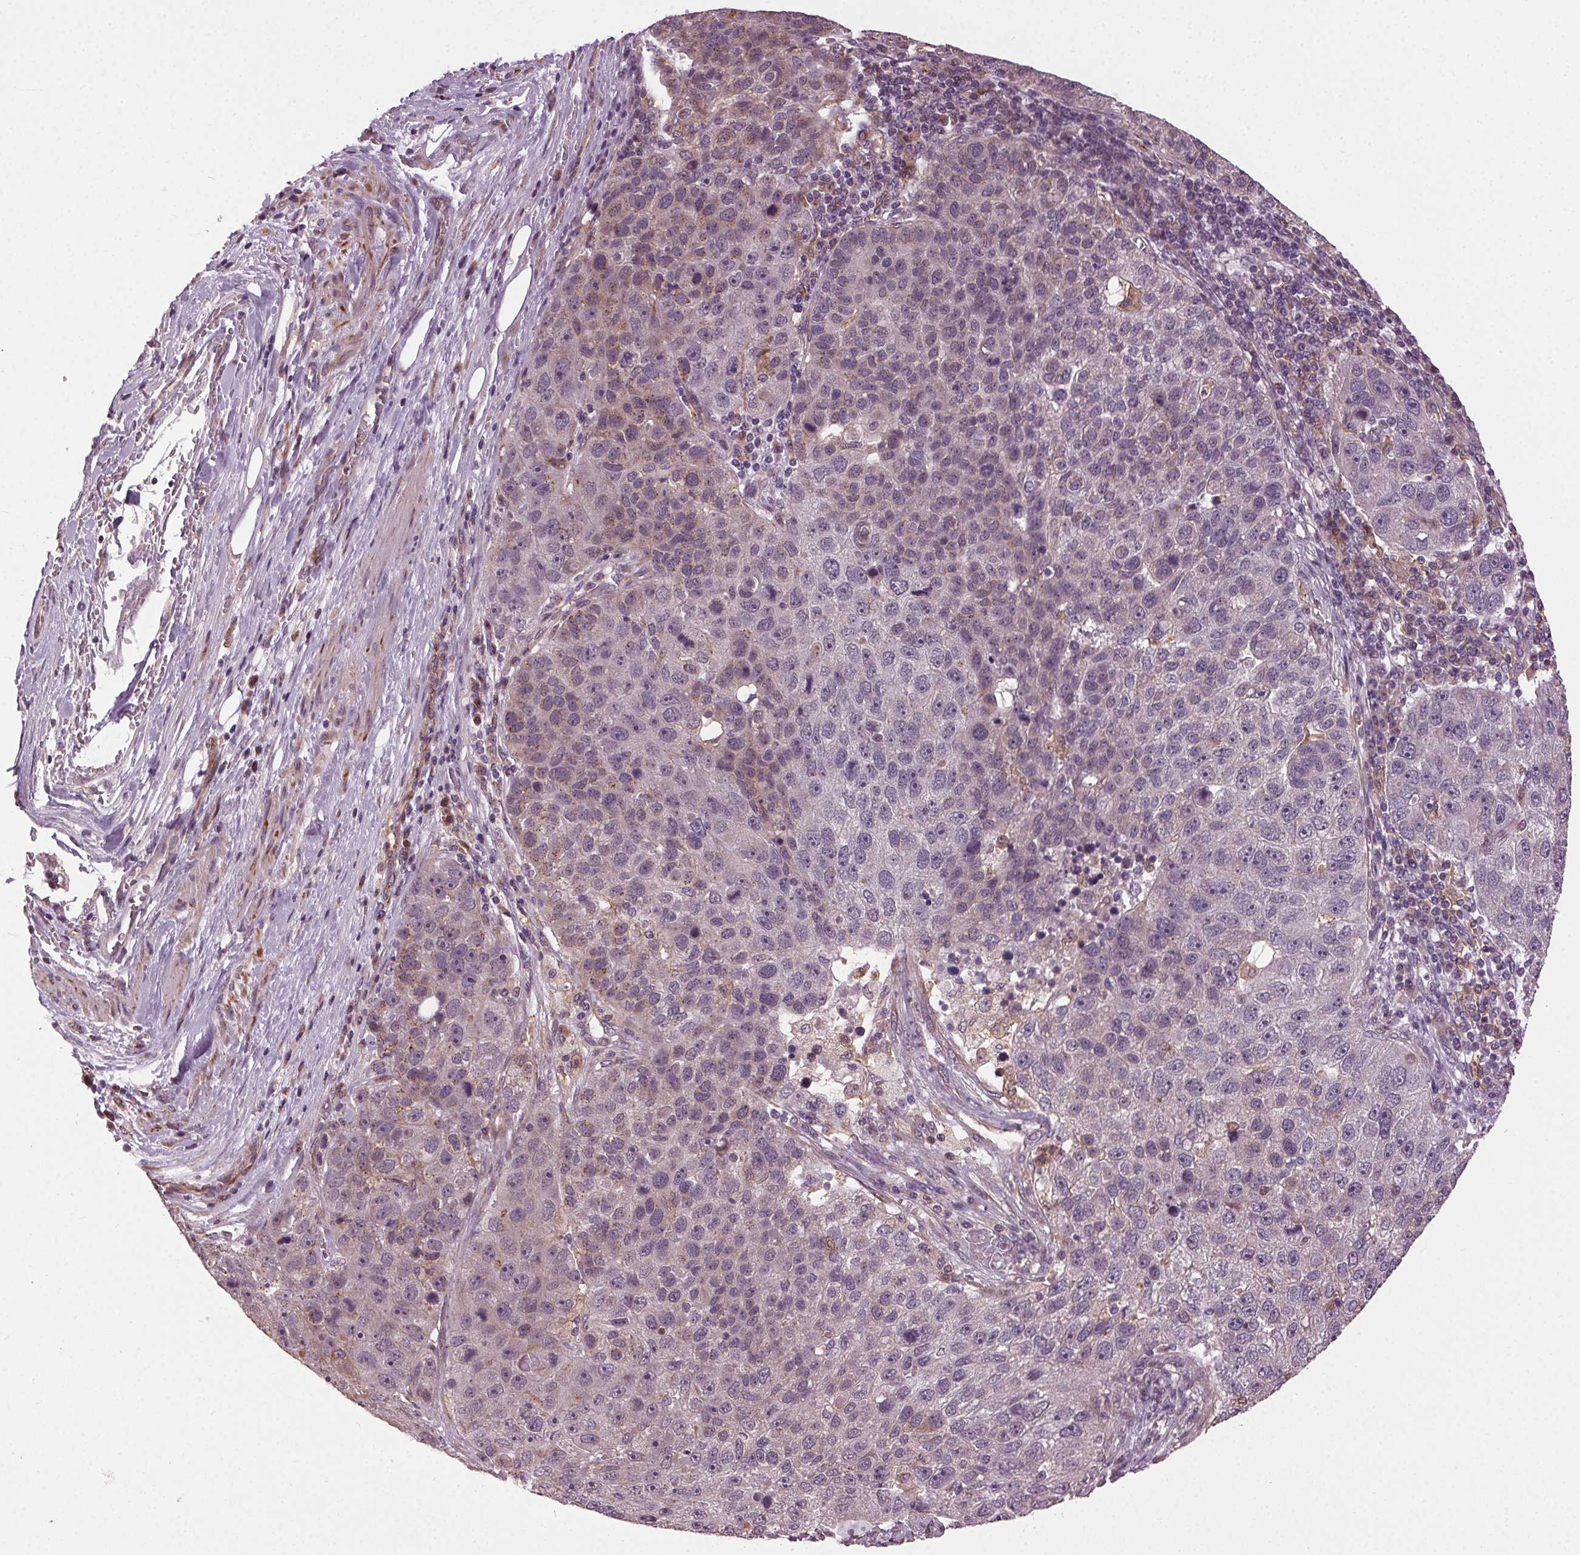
{"staining": {"intensity": "weak", "quantity": "<25%", "location": "cytoplasmic/membranous"}, "tissue": "pancreatic cancer", "cell_type": "Tumor cells", "image_type": "cancer", "snomed": [{"axis": "morphology", "description": "Adenocarcinoma, NOS"}, {"axis": "topography", "description": "Pancreas"}], "caption": "IHC of human pancreatic cancer displays no staining in tumor cells.", "gene": "BSDC1", "patient": {"sex": "female", "age": 61}}